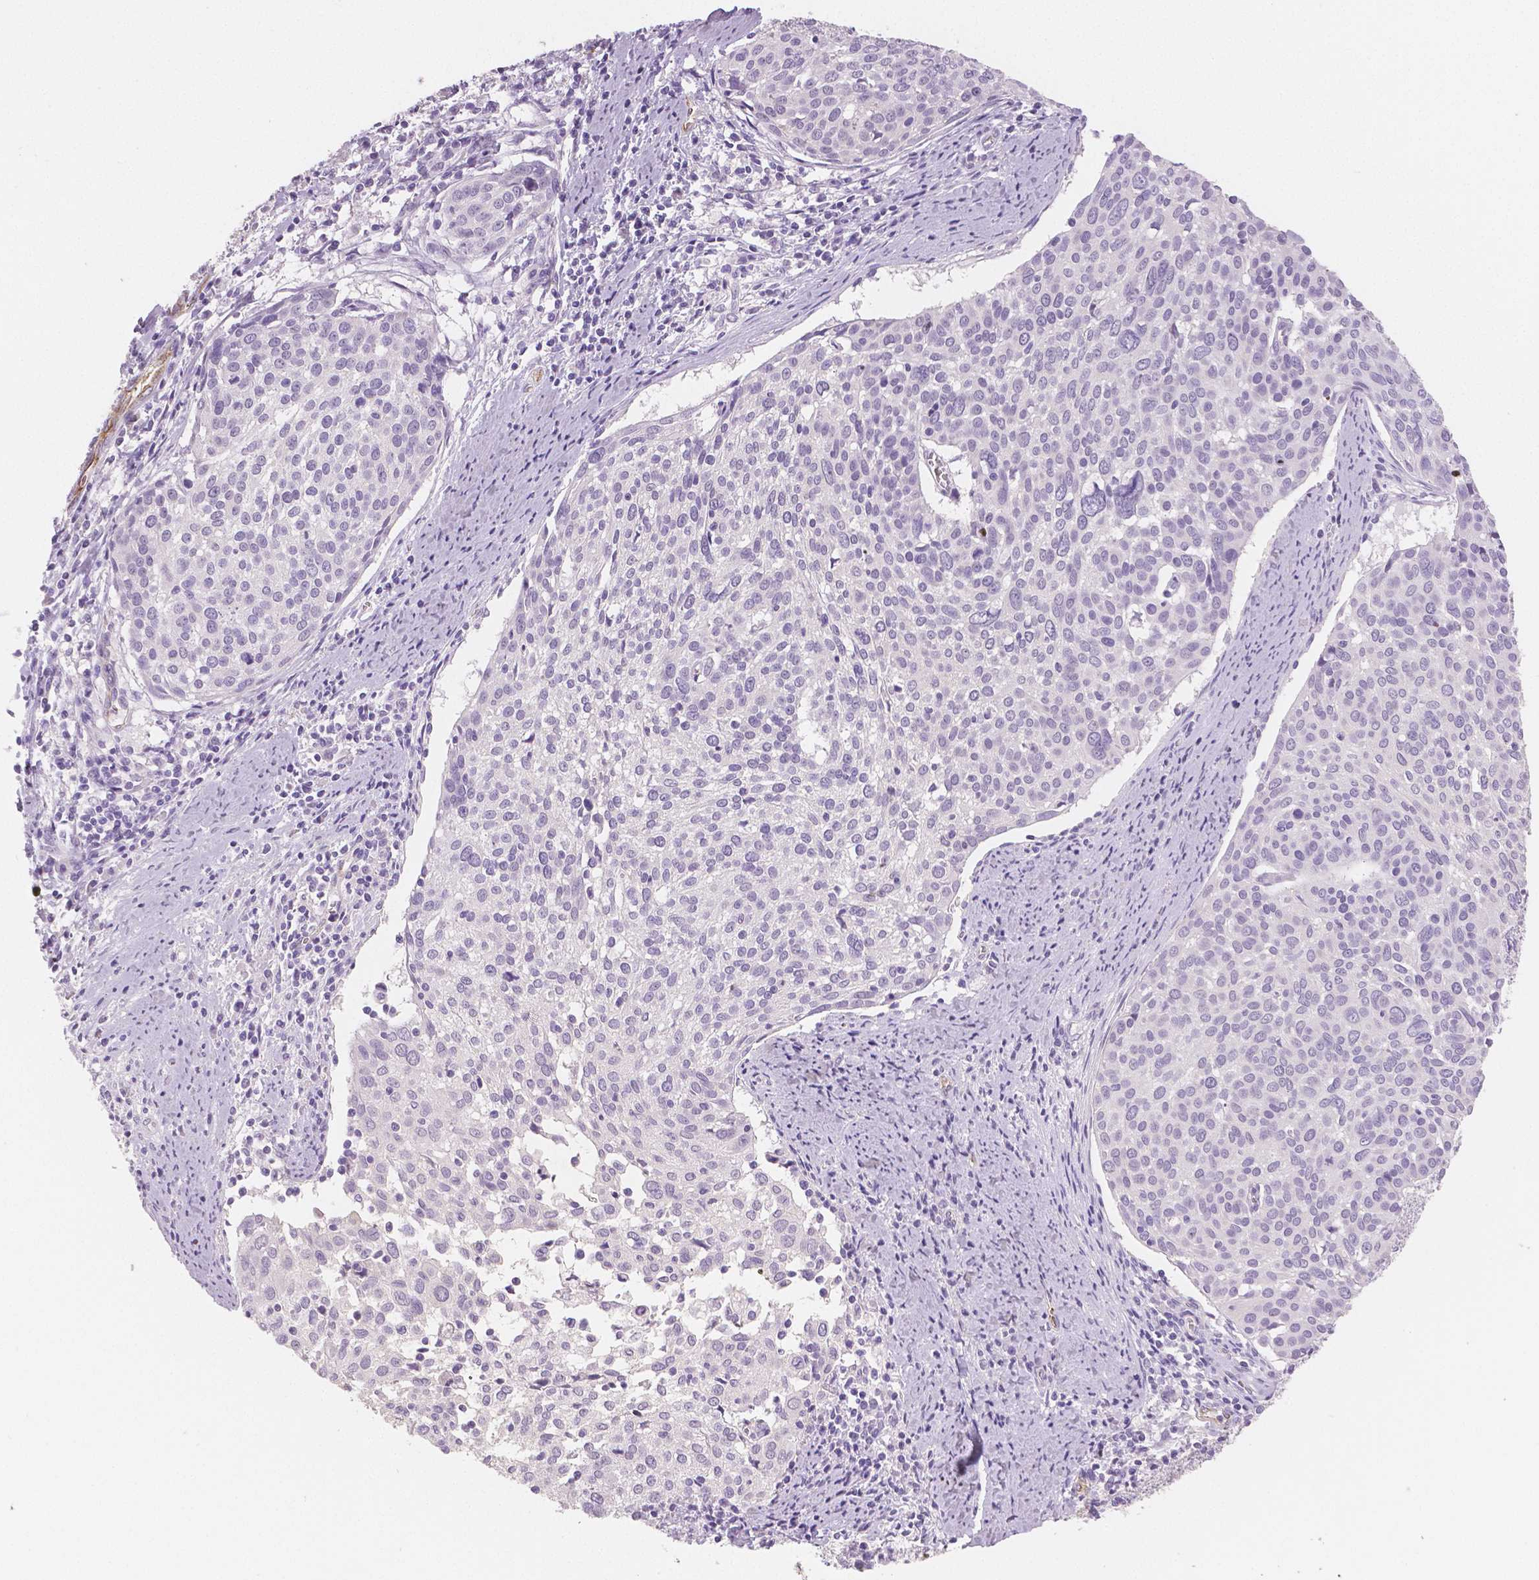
{"staining": {"intensity": "negative", "quantity": "none", "location": "none"}, "tissue": "cervical cancer", "cell_type": "Tumor cells", "image_type": "cancer", "snomed": [{"axis": "morphology", "description": "Squamous cell carcinoma, NOS"}, {"axis": "topography", "description": "Cervix"}], "caption": "Immunohistochemistry image of neoplastic tissue: human squamous cell carcinoma (cervical) stained with DAB demonstrates no significant protein expression in tumor cells.", "gene": "TSPAN7", "patient": {"sex": "female", "age": 39}}